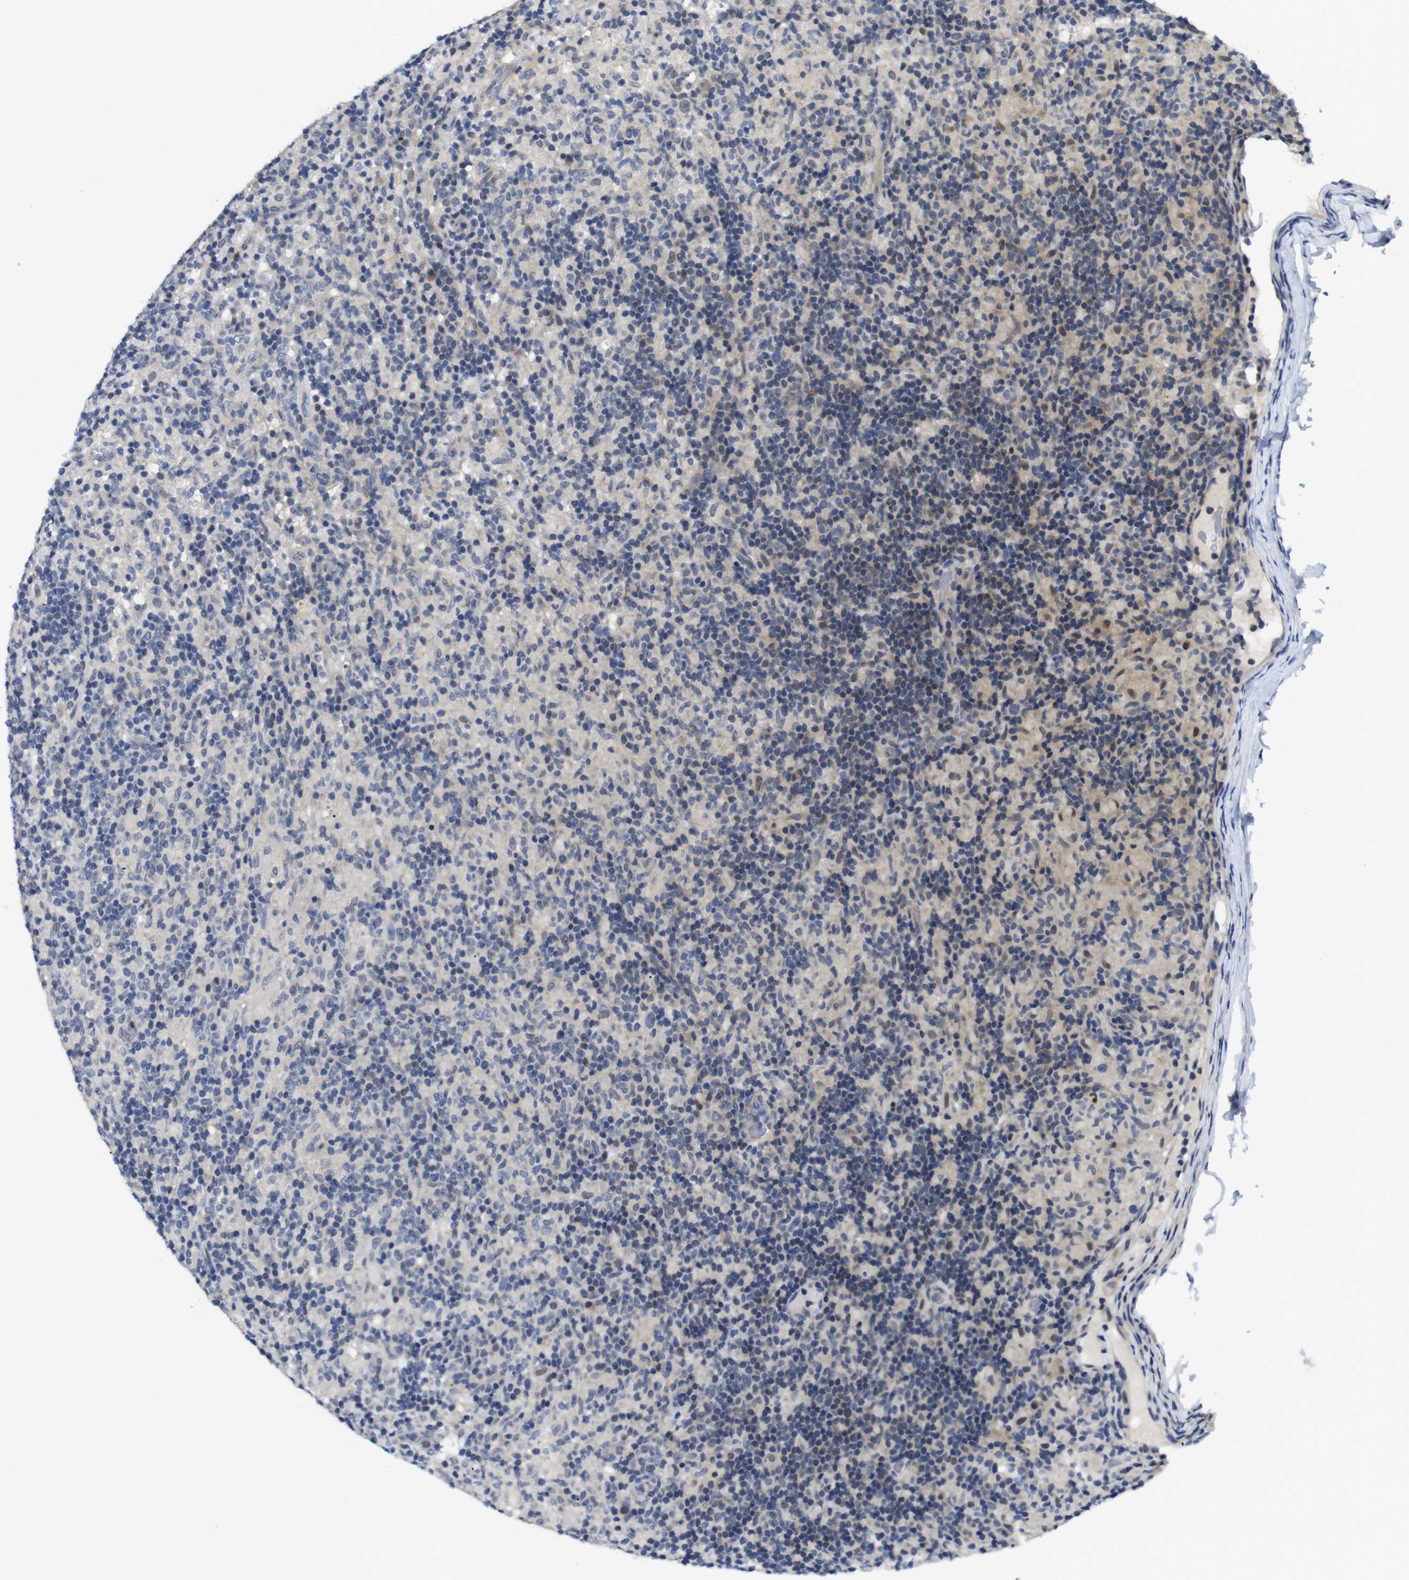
{"staining": {"intensity": "weak", "quantity": "25%-75%", "location": "nuclear"}, "tissue": "lymphoma", "cell_type": "Tumor cells", "image_type": "cancer", "snomed": [{"axis": "morphology", "description": "Hodgkin's disease, NOS"}, {"axis": "topography", "description": "Lymph node"}], "caption": "Immunohistochemistry (IHC) image of neoplastic tissue: human lymphoma stained using immunohistochemistry (IHC) shows low levels of weak protein expression localized specifically in the nuclear of tumor cells, appearing as a nuclear brown color.", "gene": "FNTA", "patient": {"sex": "male", "age": 70}}